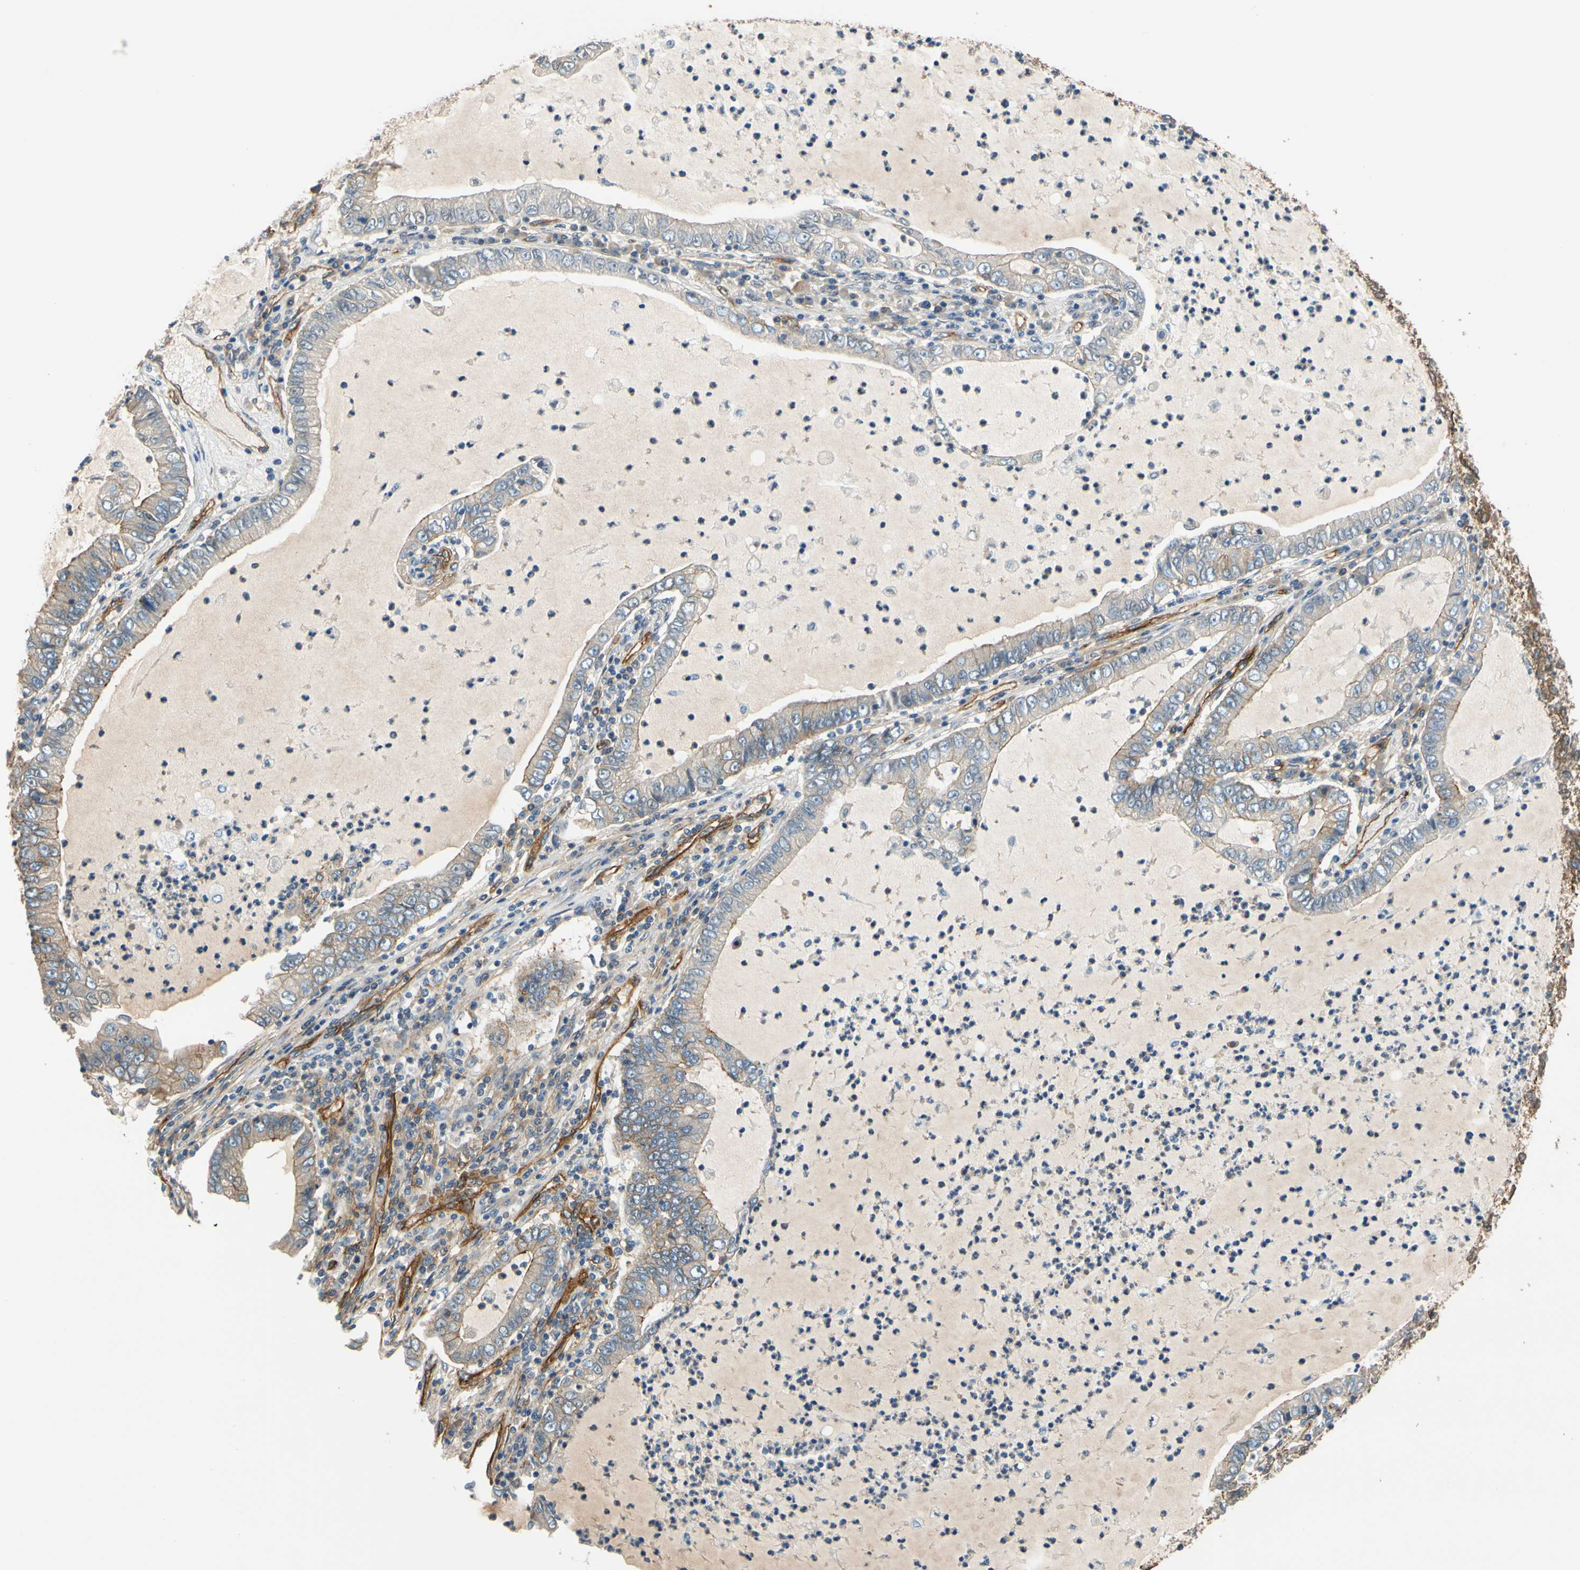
{"staining": {"intensity": "weak", "quantity": "<25%", "location": "cytoplasmic/membranous"}, "tissue": "lung cancer", "cell_type": "Tumor cells", "image_type": "cancer", "snomed": [{"axis": "morphology", "description": "Adenocarcinoma, NOS"}, {"axis": "topography", "description": "Lung"}], "caption": "IHC micrograph of lung cancer (adenocarcinoma) stained for a protein (brown), which displays no positivity in tumor cells. (DAB immunohistochemistry with hematoxylin counter stain).", "gene": "SPTAN1", "patient": {"sex": "female", "age": 51}}